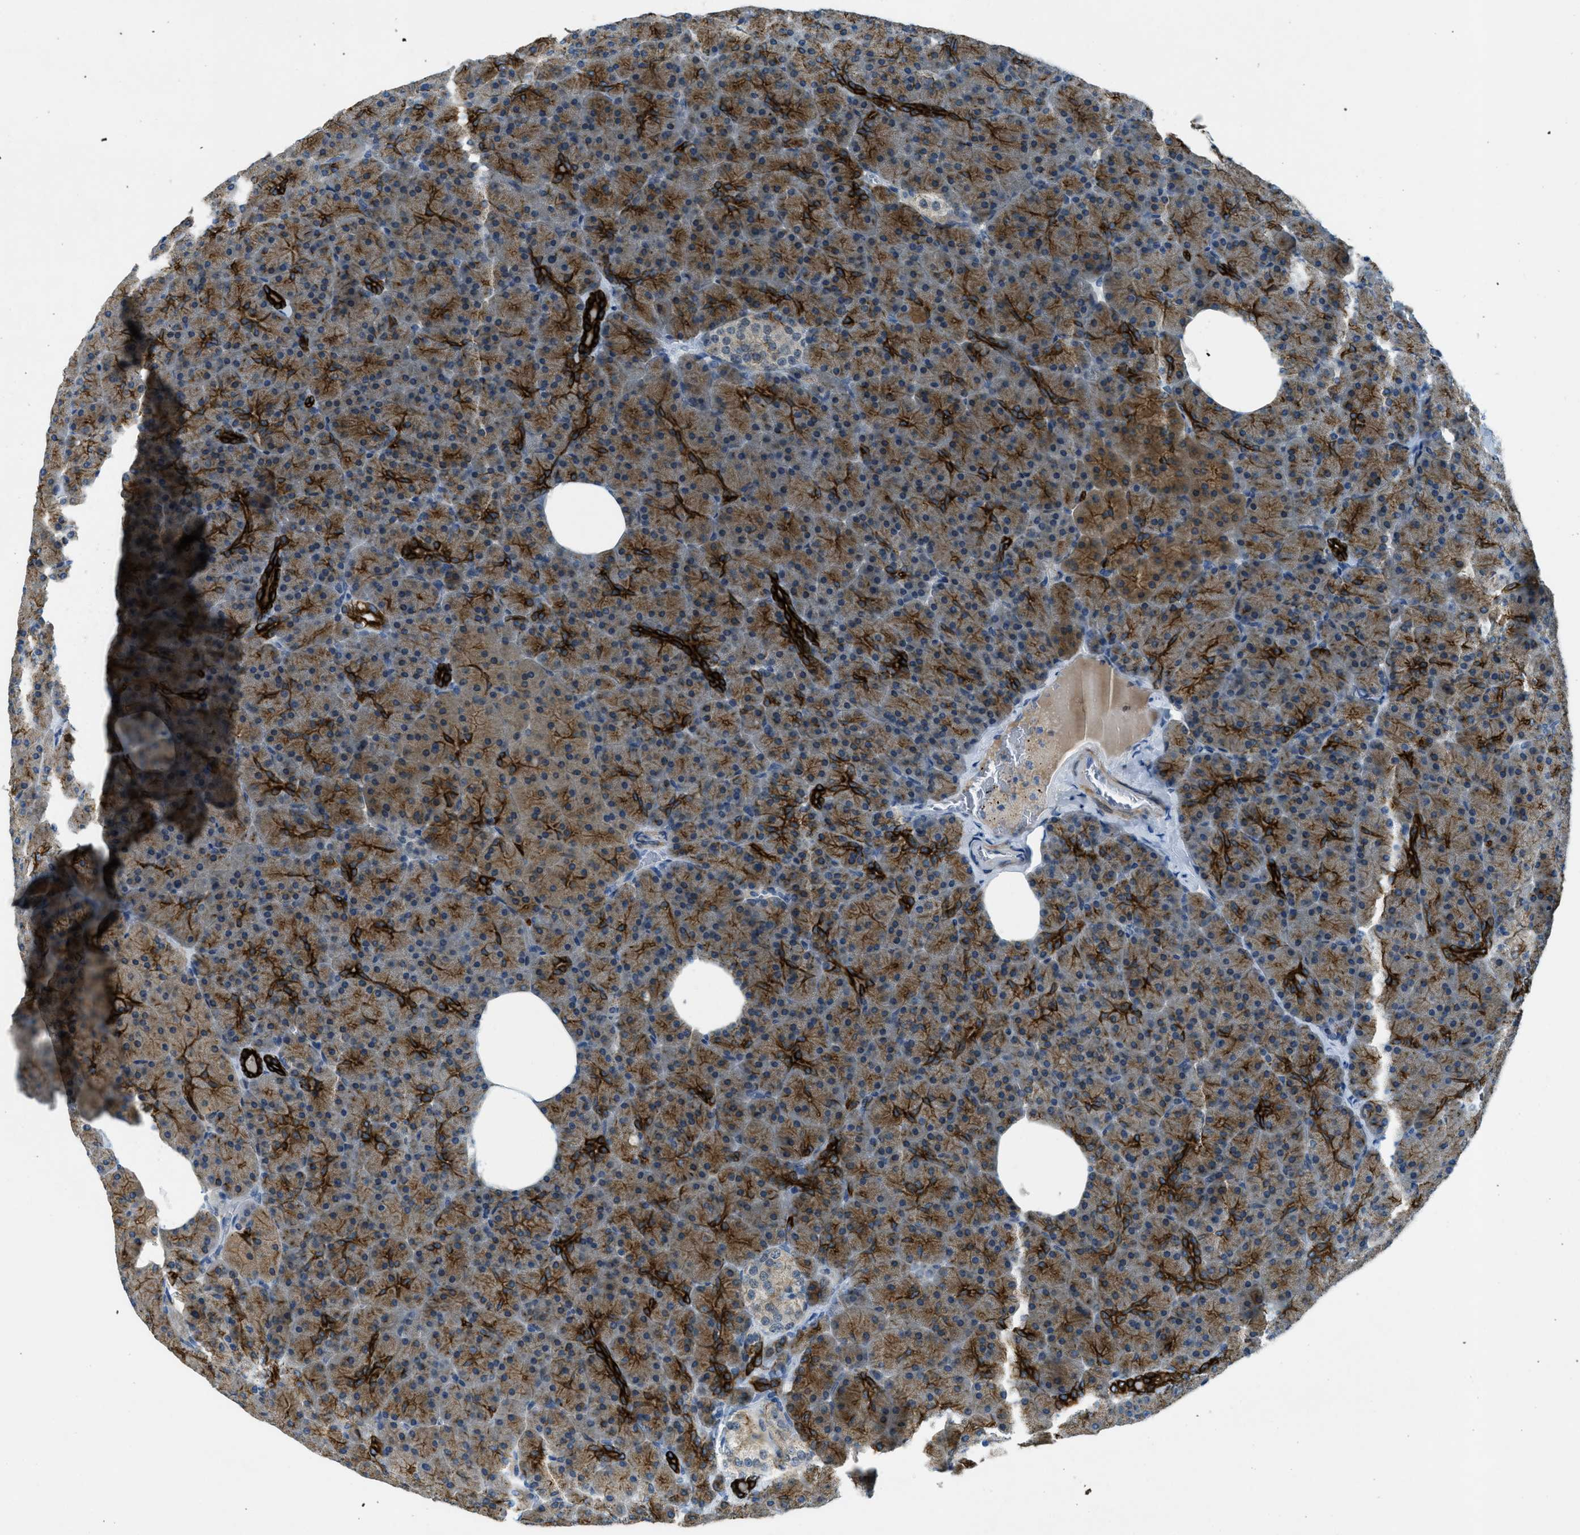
{"staining": {"intensity": "strong", "quantity": ">75%", "location": "cytoplasmic/membranous"}, "tissue": "pancreas", "cell_type": "Exocrine glandular cells", "image_type": "normal", "snomed": [{"axis": "morphology", "description": "Normal tissue, NOS"}, {"axis": "topography", "description": "Pancreas"}], "caption": "High-magnification brightfield microscopy of benign pancreas stained with DAB (brown) and counterstained with hematoxylin (blue). exocrine glandular cells exhibit strong cytoplasmic/membranous expression is identified in approximately>75% of cells. The staining is performed using DAB brown chromogen to label protein expression. The nuclei are counter-stained blue using hematoxylin.", "gene": "KLHL8", "patient": {"sex": "female", "age": 35}}